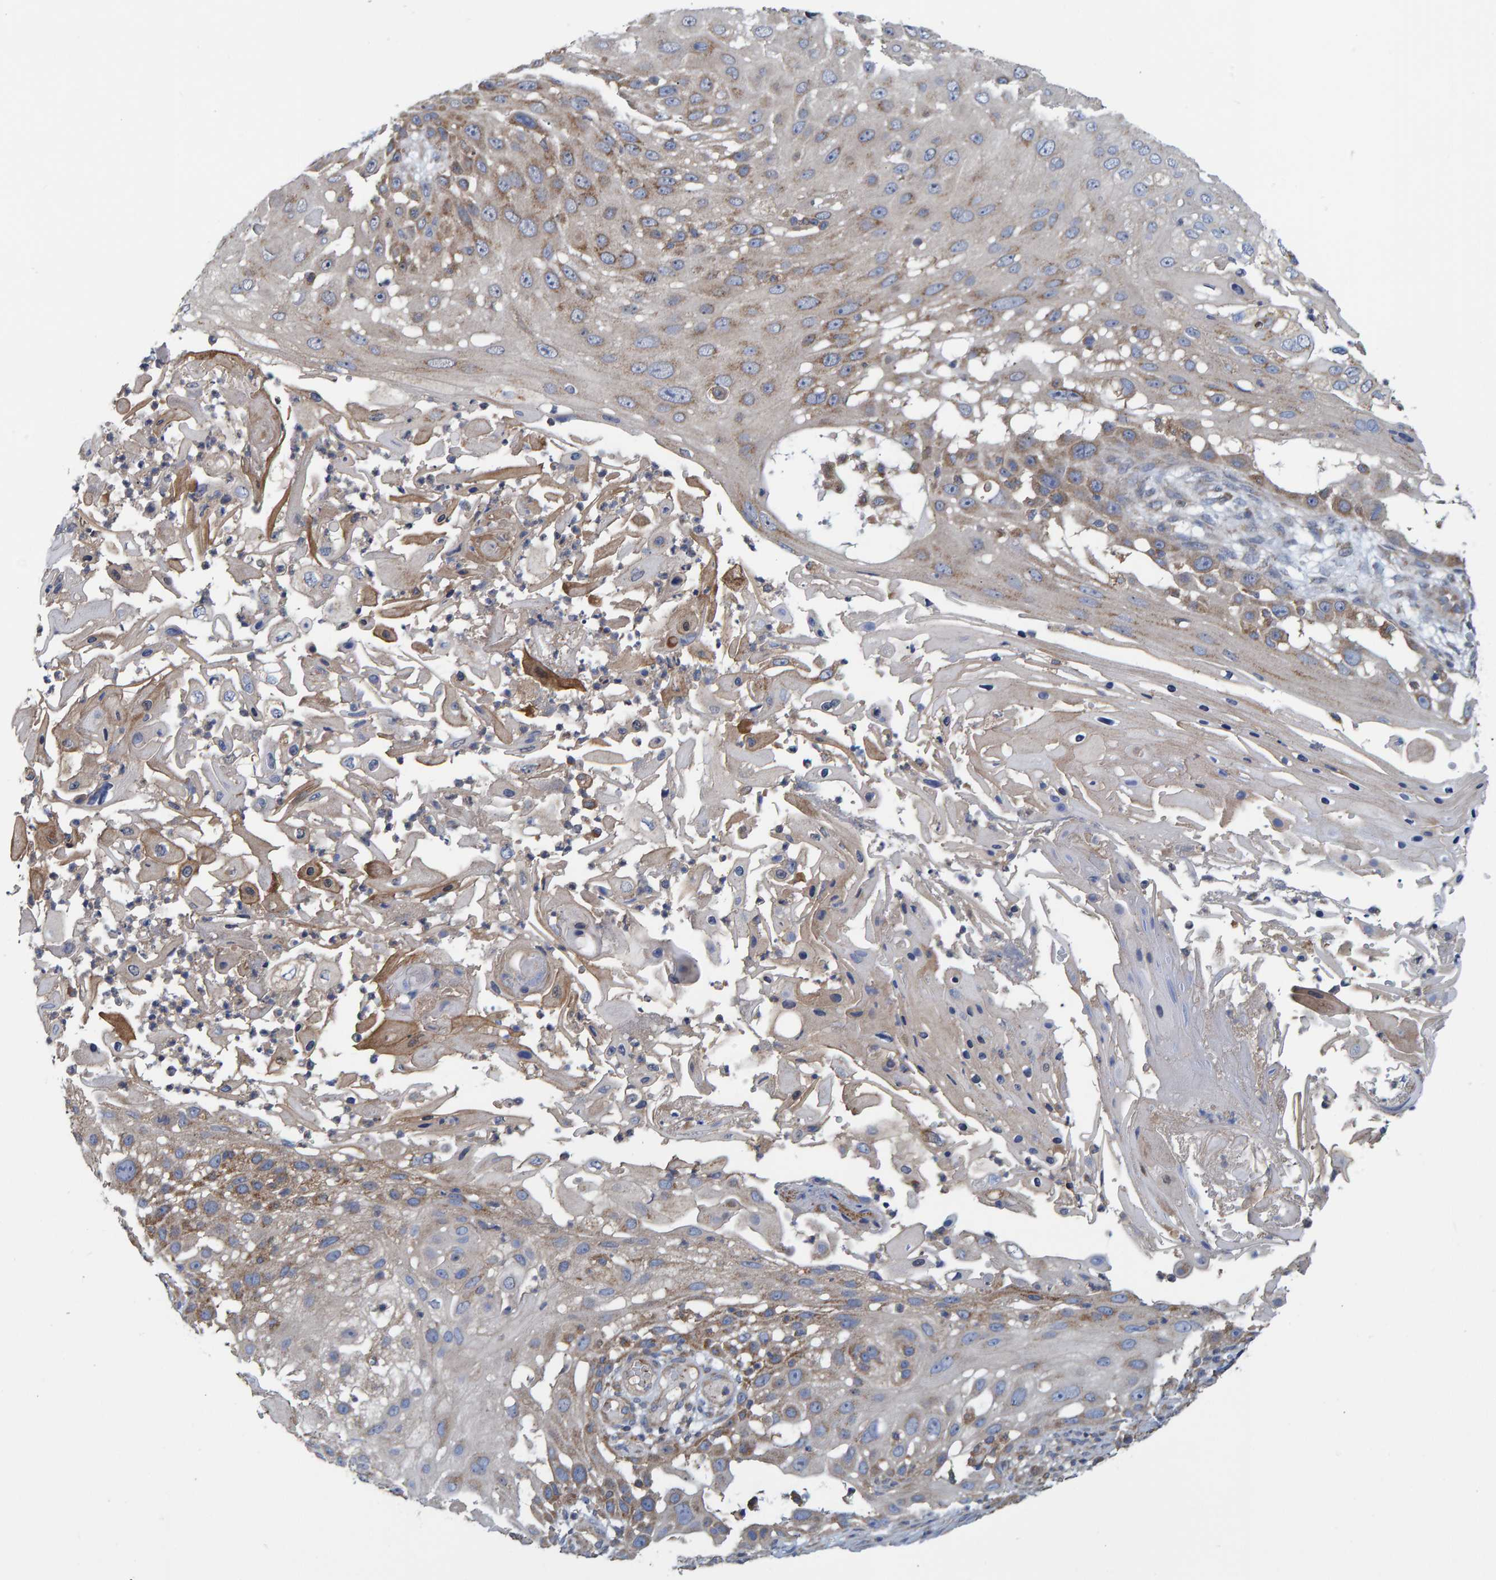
{"staining": {"intensity": "moderate", "quantity": ">75%", "location": "cytoplasmic/membranous"}, "tissue": "skin cancer", "cell_type": "Tumor cells", "image_type": "cancer", "snomed": [{"axis": "morphology", "description": "Squamous cell carcinoma, NOS"}, {"axis": "topography", "description": "Skin"}], "caption": "IHC (DAB (3,3'-diaminobenzidine)) staining of skin cancer (squamous cell carcinoma) exhibits moderate cytoplasmic/membranous protein staining in approximately >75% of tumor cells. The staining was performed using DAB, with brown indicating positive protein expression. Nuclei are stained blue with hematoxylin.", "gene": "LRSAM1", "patient": {"sex": "female", "age": 44}}